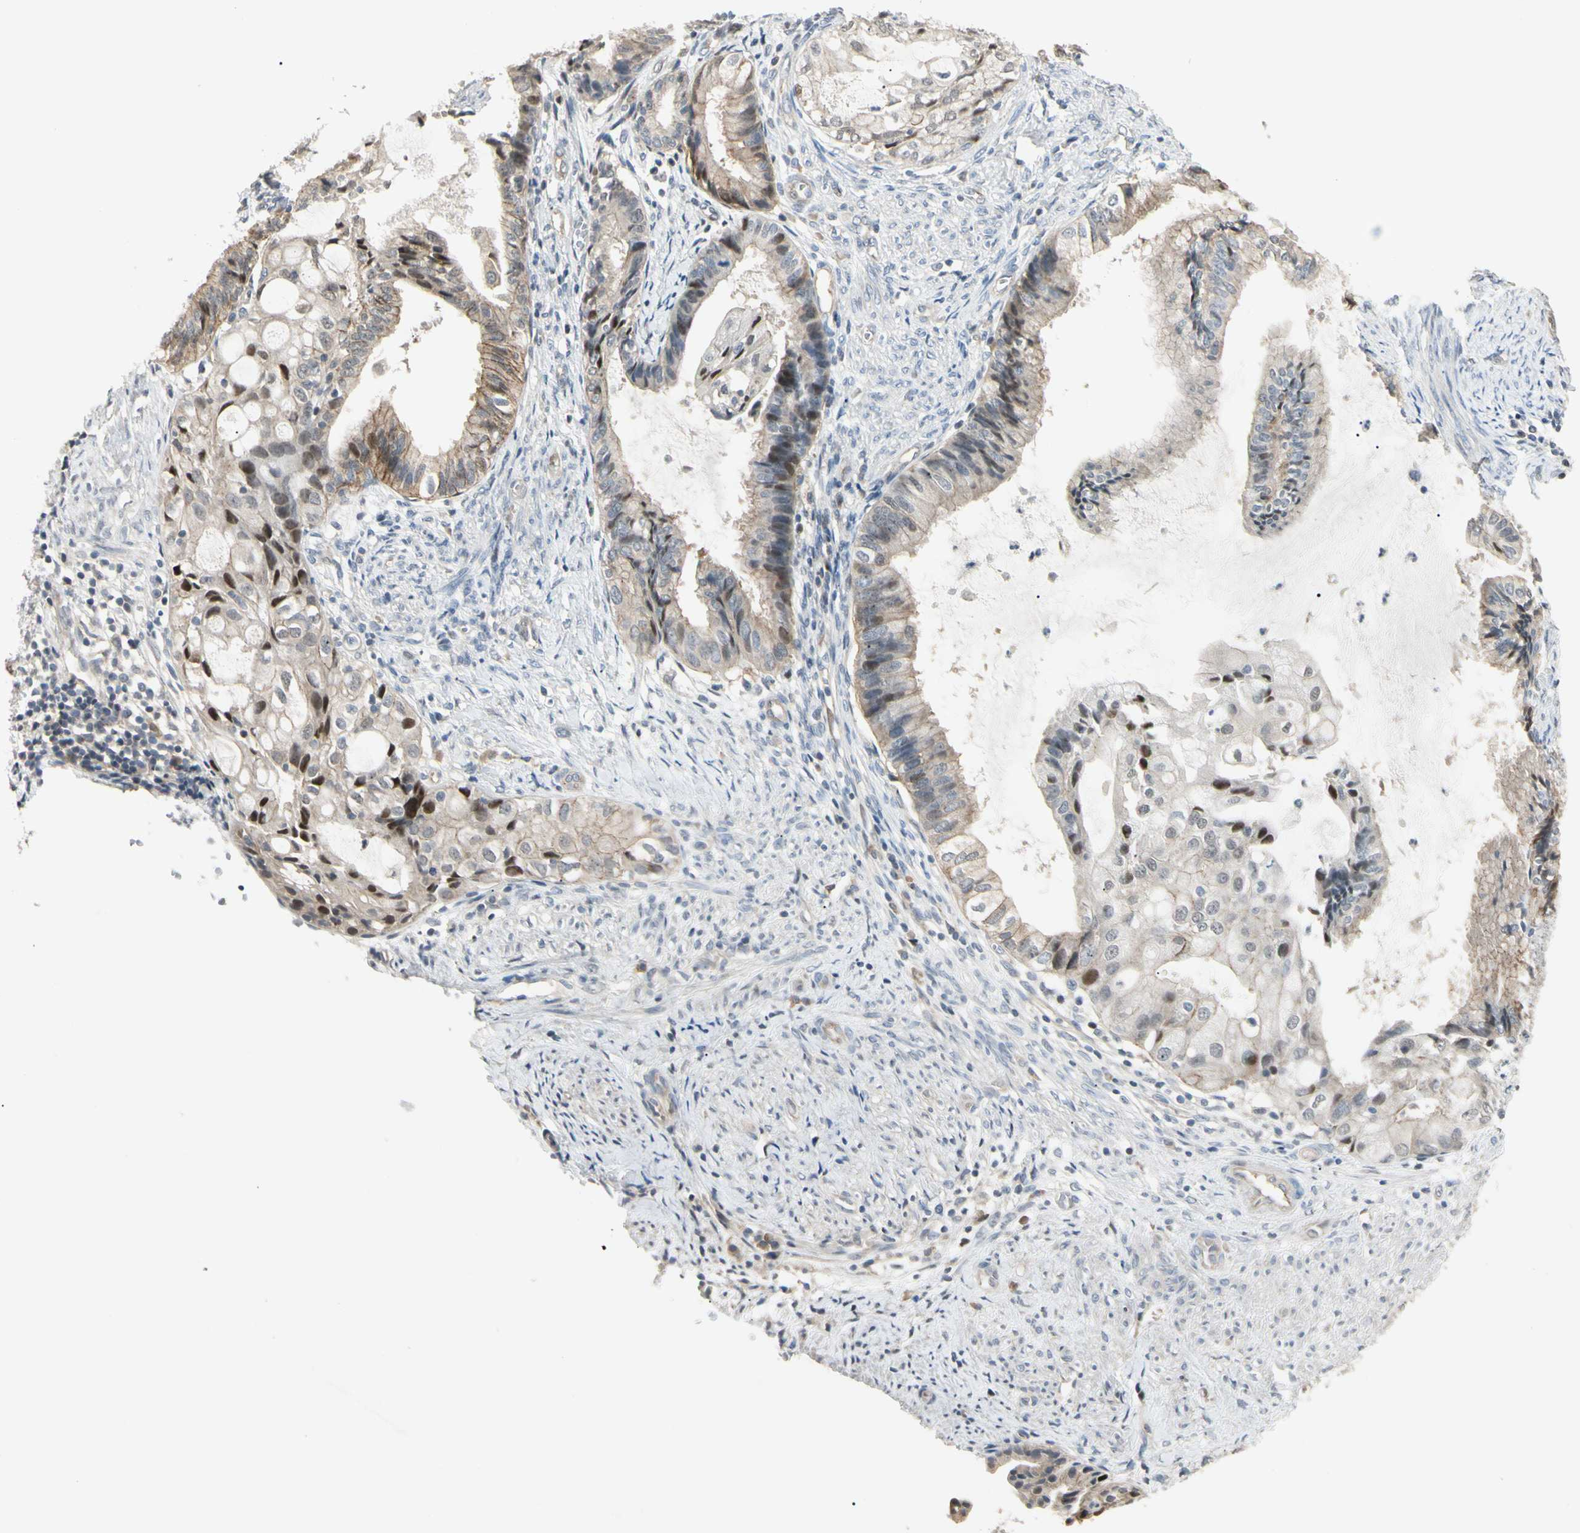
{"staining": {"intensity": "moderate", "quantity": "<25%", "location": "cytoplasmic/membranous,nuclear"}, "tissue": "endometrial cancer", "cell_type": "Tumor cells", "image_type": "cancer", "snomed": [{"axis": "morphology", "description": "Adenocarcinoma, NOS"}, {"axis": "topography", "description": "Endometrium"}], "caption": "Immunohistochemical staining of endometrial cancer shows moderate cytoplasmic/membranous and nuclear protein staining in approximately <25% of tumor cells.", "gene": "P3H2", "patient": {"sex": "female", "age": 86}}